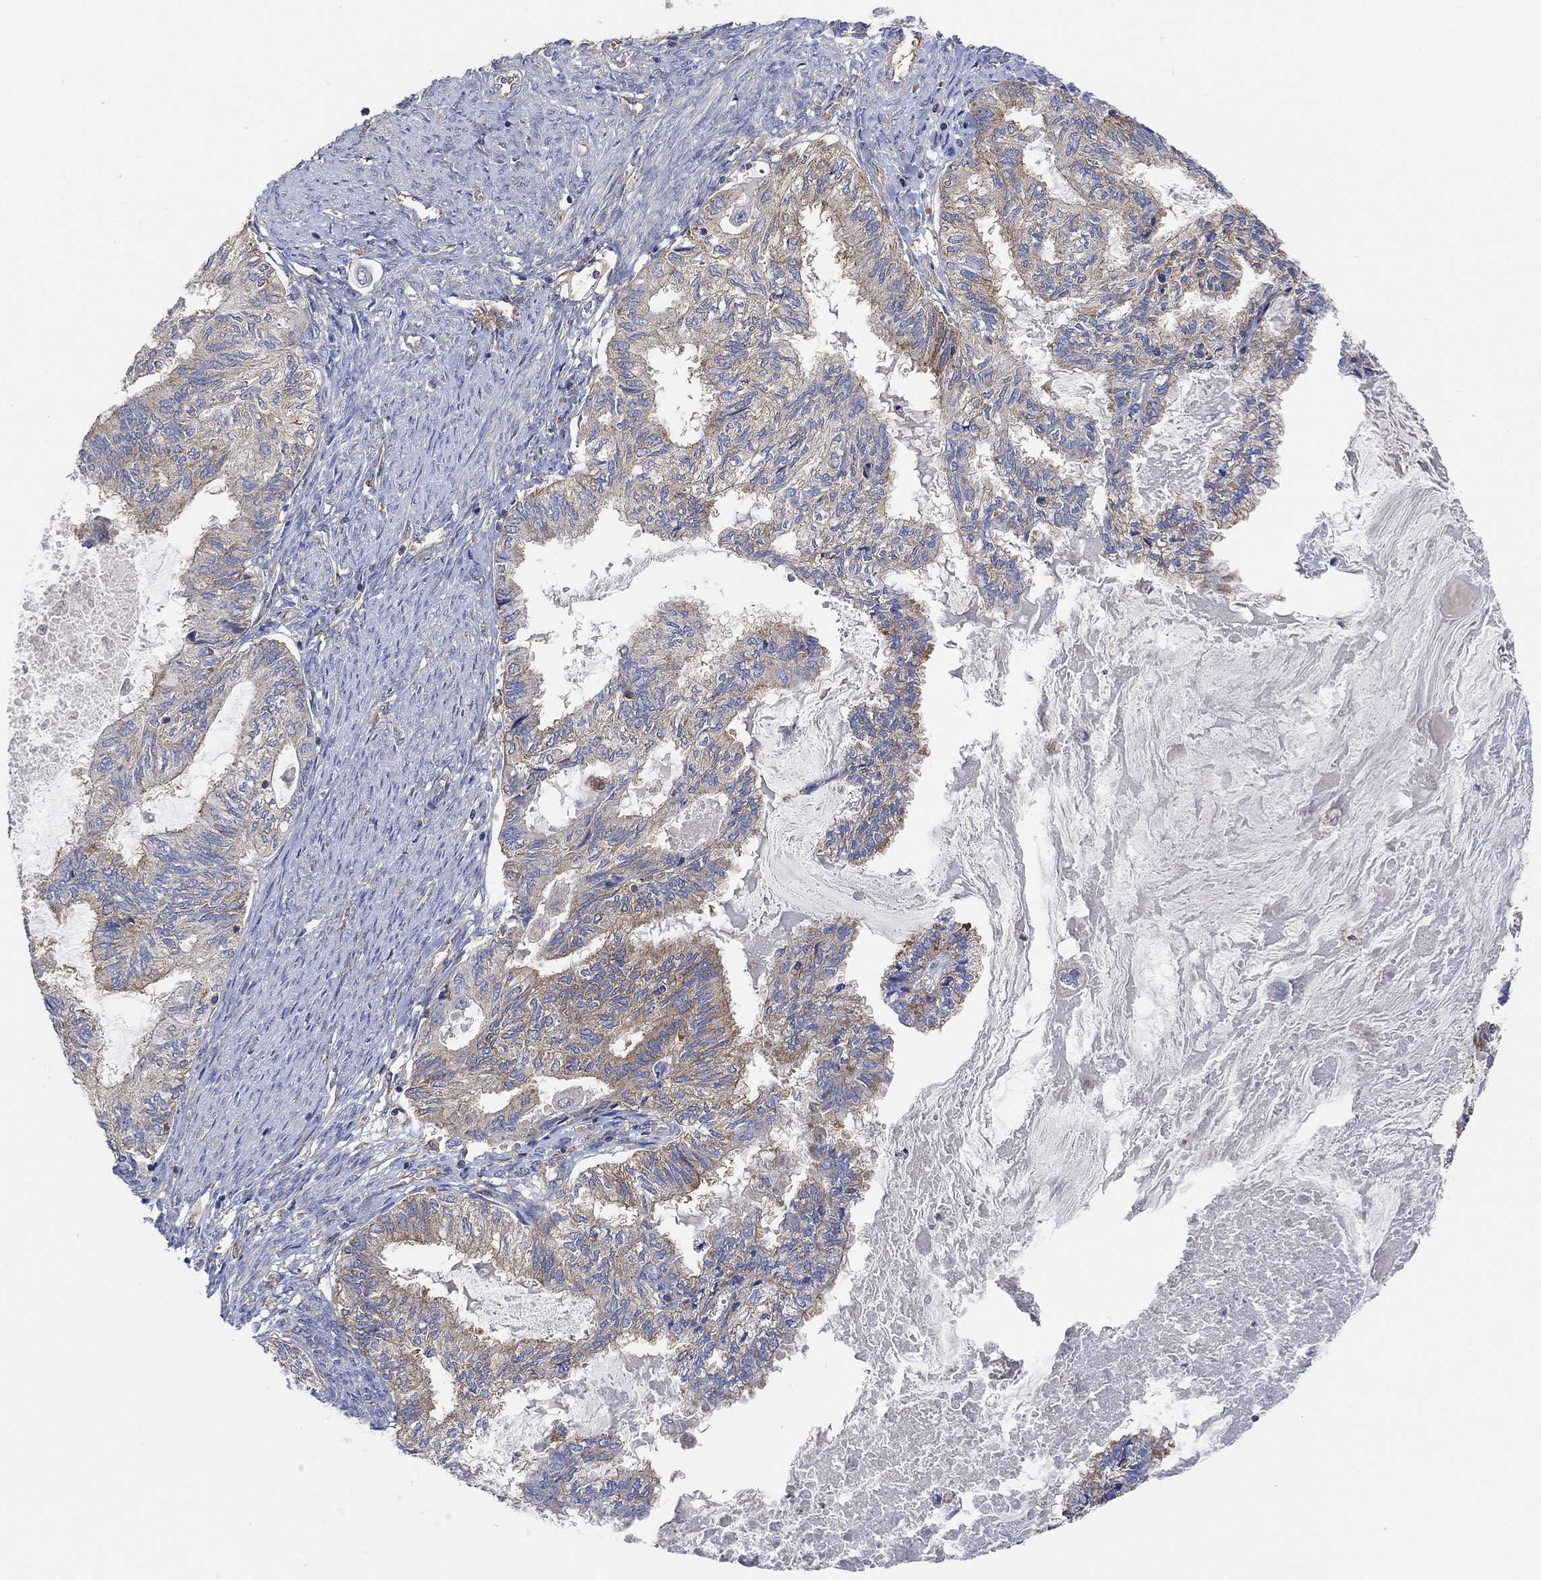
{"staining": {"intensity": "moderate", "quantity": "<25%", "location": "cytoplasmic/membranous"}, "tissue": "endometrial cancer", "cell_type": "Tumor cells", "image_type": "cancer", "snomed": [{"axis": "morphology", "description": "Adenocarcinoma, NOS"}, {"axis": "topography", "description": "Endometrium"}], "caption": "Endometrial adenocarcinoma tissue displays moderate cytoplasmic/membranous positivity in approximately <25% of tumor cells, visualized by immunohistochemistry. The protein of interest is shown in brown color, while the nuclei are stained blue.", "gene": "BLOC1S3", "patient": {"sex": "female", "age": 86}}